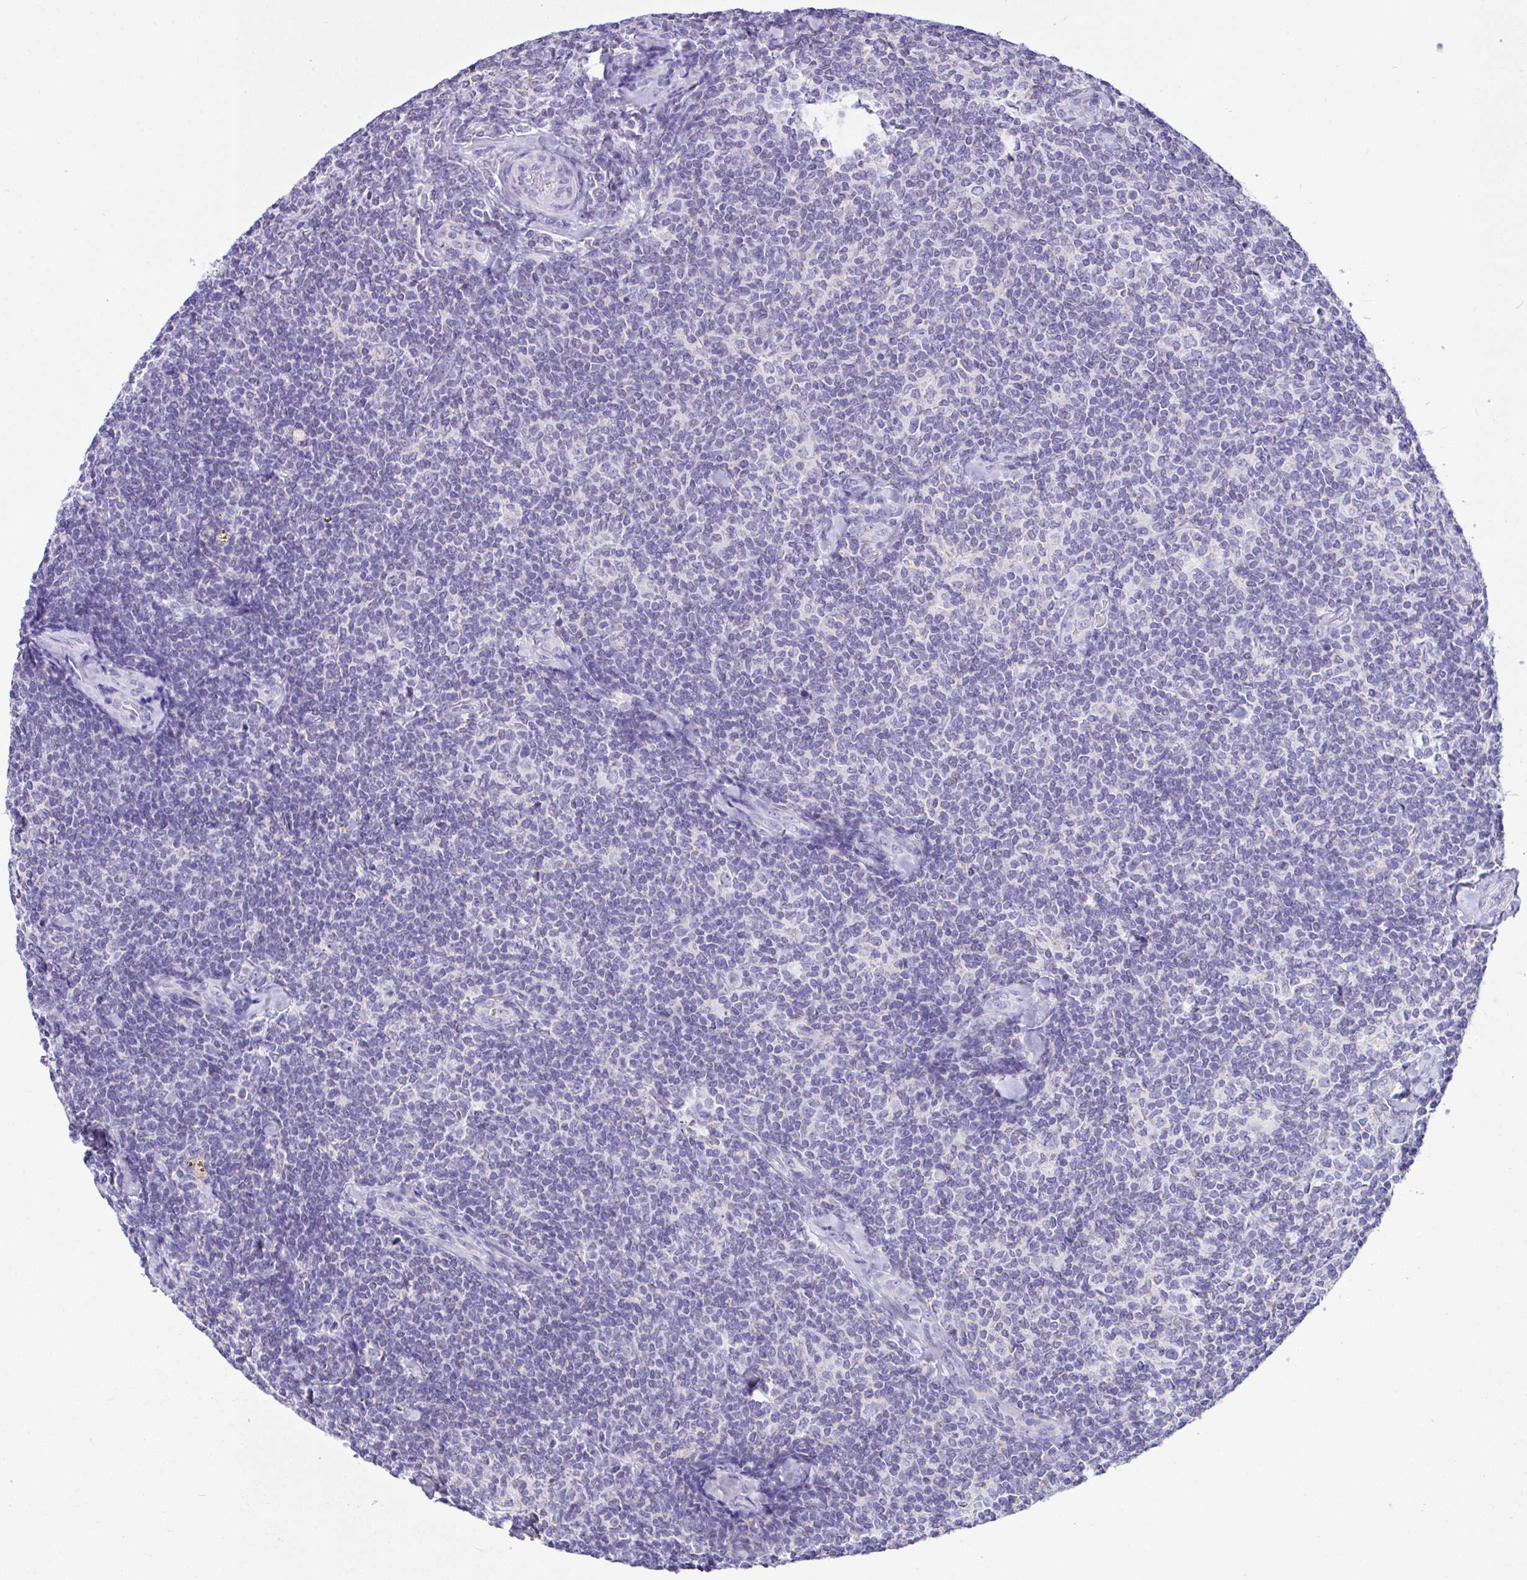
{"staining": {"intensity": "negative", "quantity": "none", "location": "none"}, "tissue": "lymphoma", "cell_type": "Tumor cells", "image_type": "cancer", "snomed": [{"axis": "morphology", "description": "Malignant lymphoma, non-Hodgkin's type, Low grade"}, {"axis": "topography", "description": "Lymph node"}], "caption": "There is no significant staining in tumor cells of malignant lymphoma, non-Hodgkin's type (low-grade).", "gene": "NLRP8", "patient": {"sex": "female", "age": 56}}